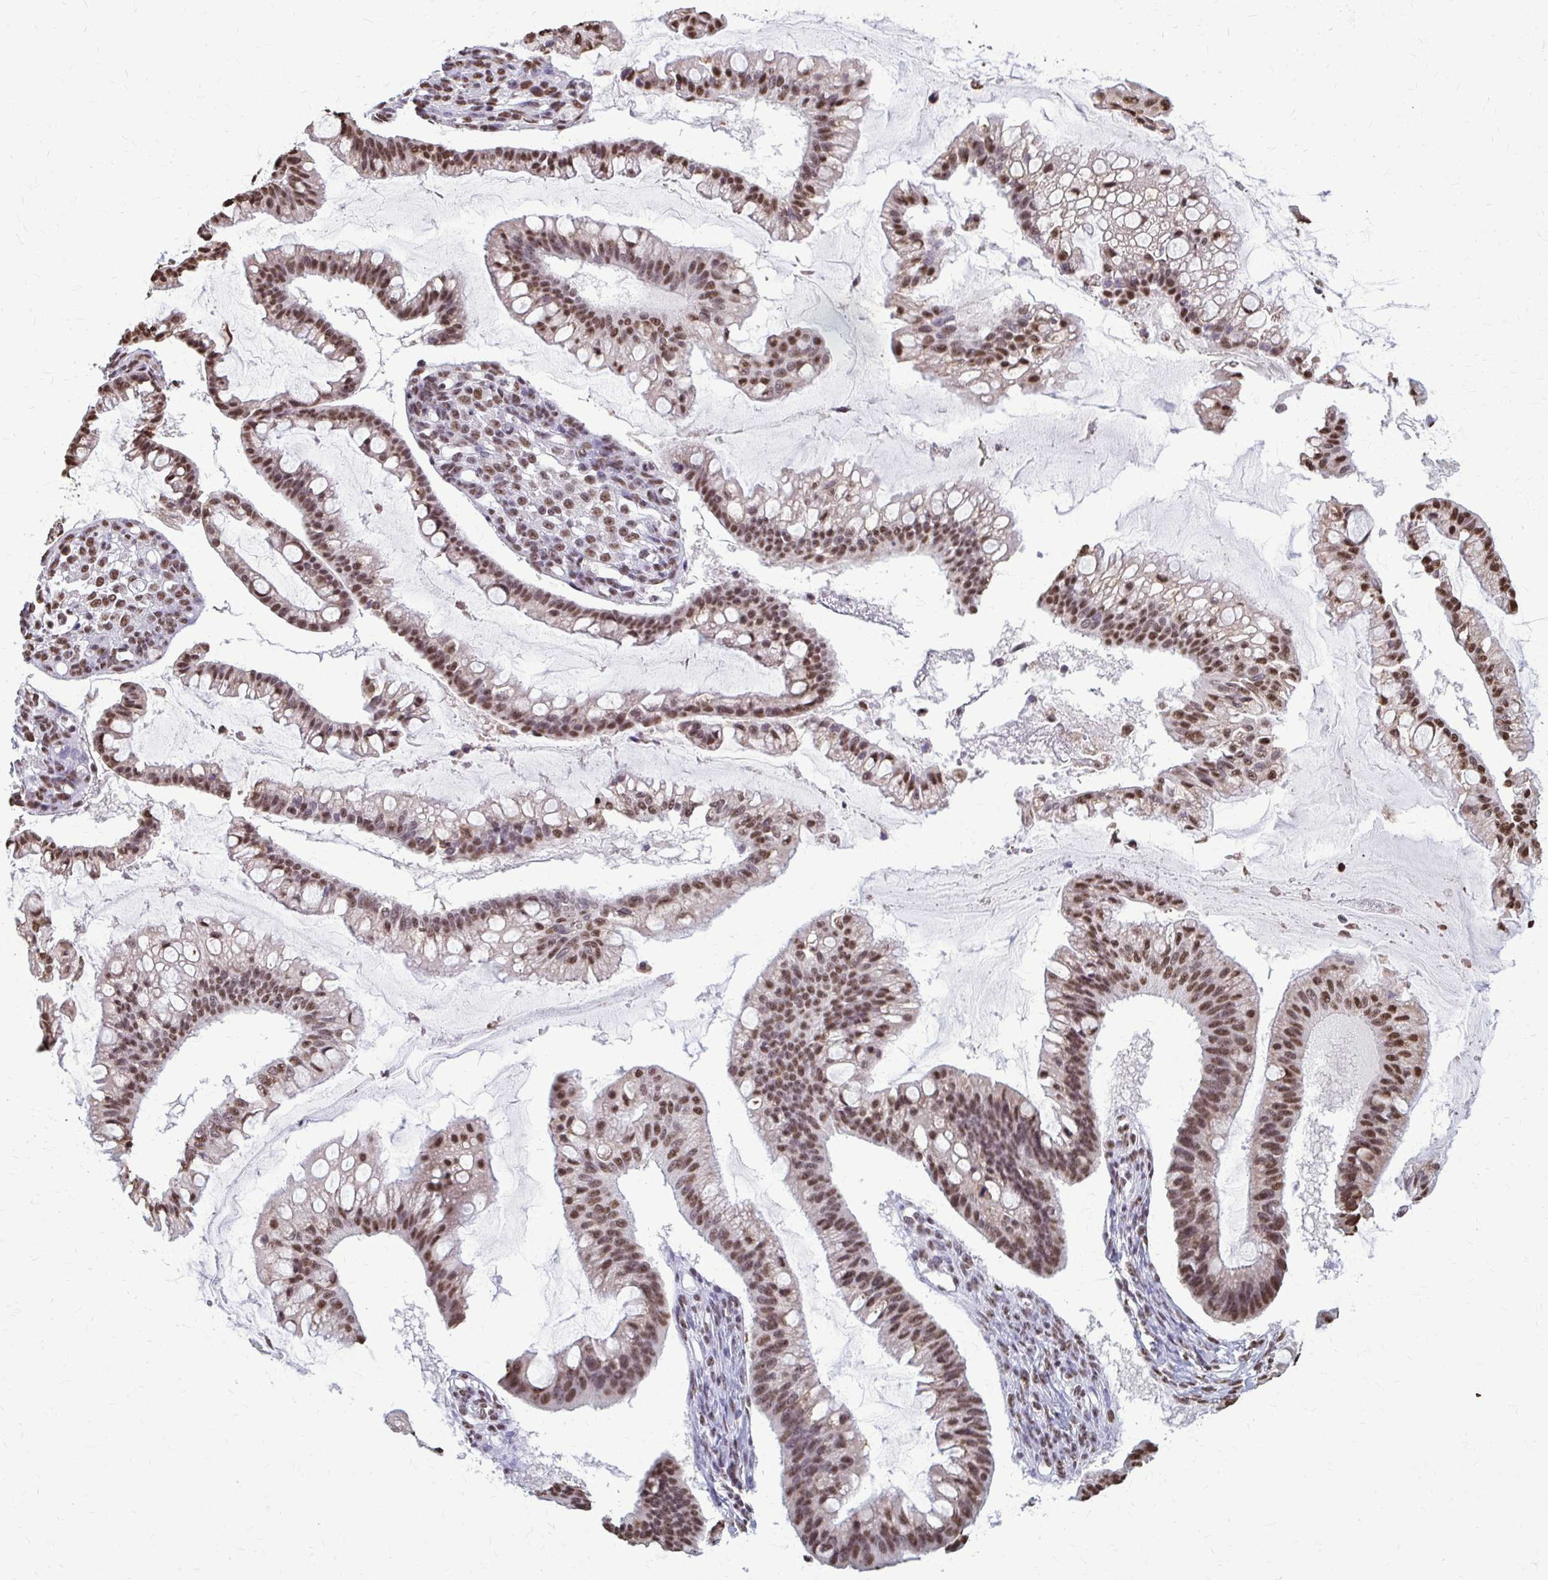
{"staining": {"intensity": "moderate", "quantity": ">75%", "location": "nuclear"}, "tissue": "ovarian cancer", "cell_type": "Tumor cells", "image_type": "cancer", "snomed": [{"axis": "morphology", "description": "Cystadenocarcinoma, mucinous, NOS"}, {"axis": "topography", "description": "Ovary"}], "caption": "Immunohistochemistry histopathology image of neoplastic tissue: ovarian cancer stained using IHC exhibits medium levels of moderate protein expression localized specifically in the nuclear of tumor cells, appearing as a nuclear brown color.", "gene": "SNRPA", "patient": {"sex": "female", "age": 73}}